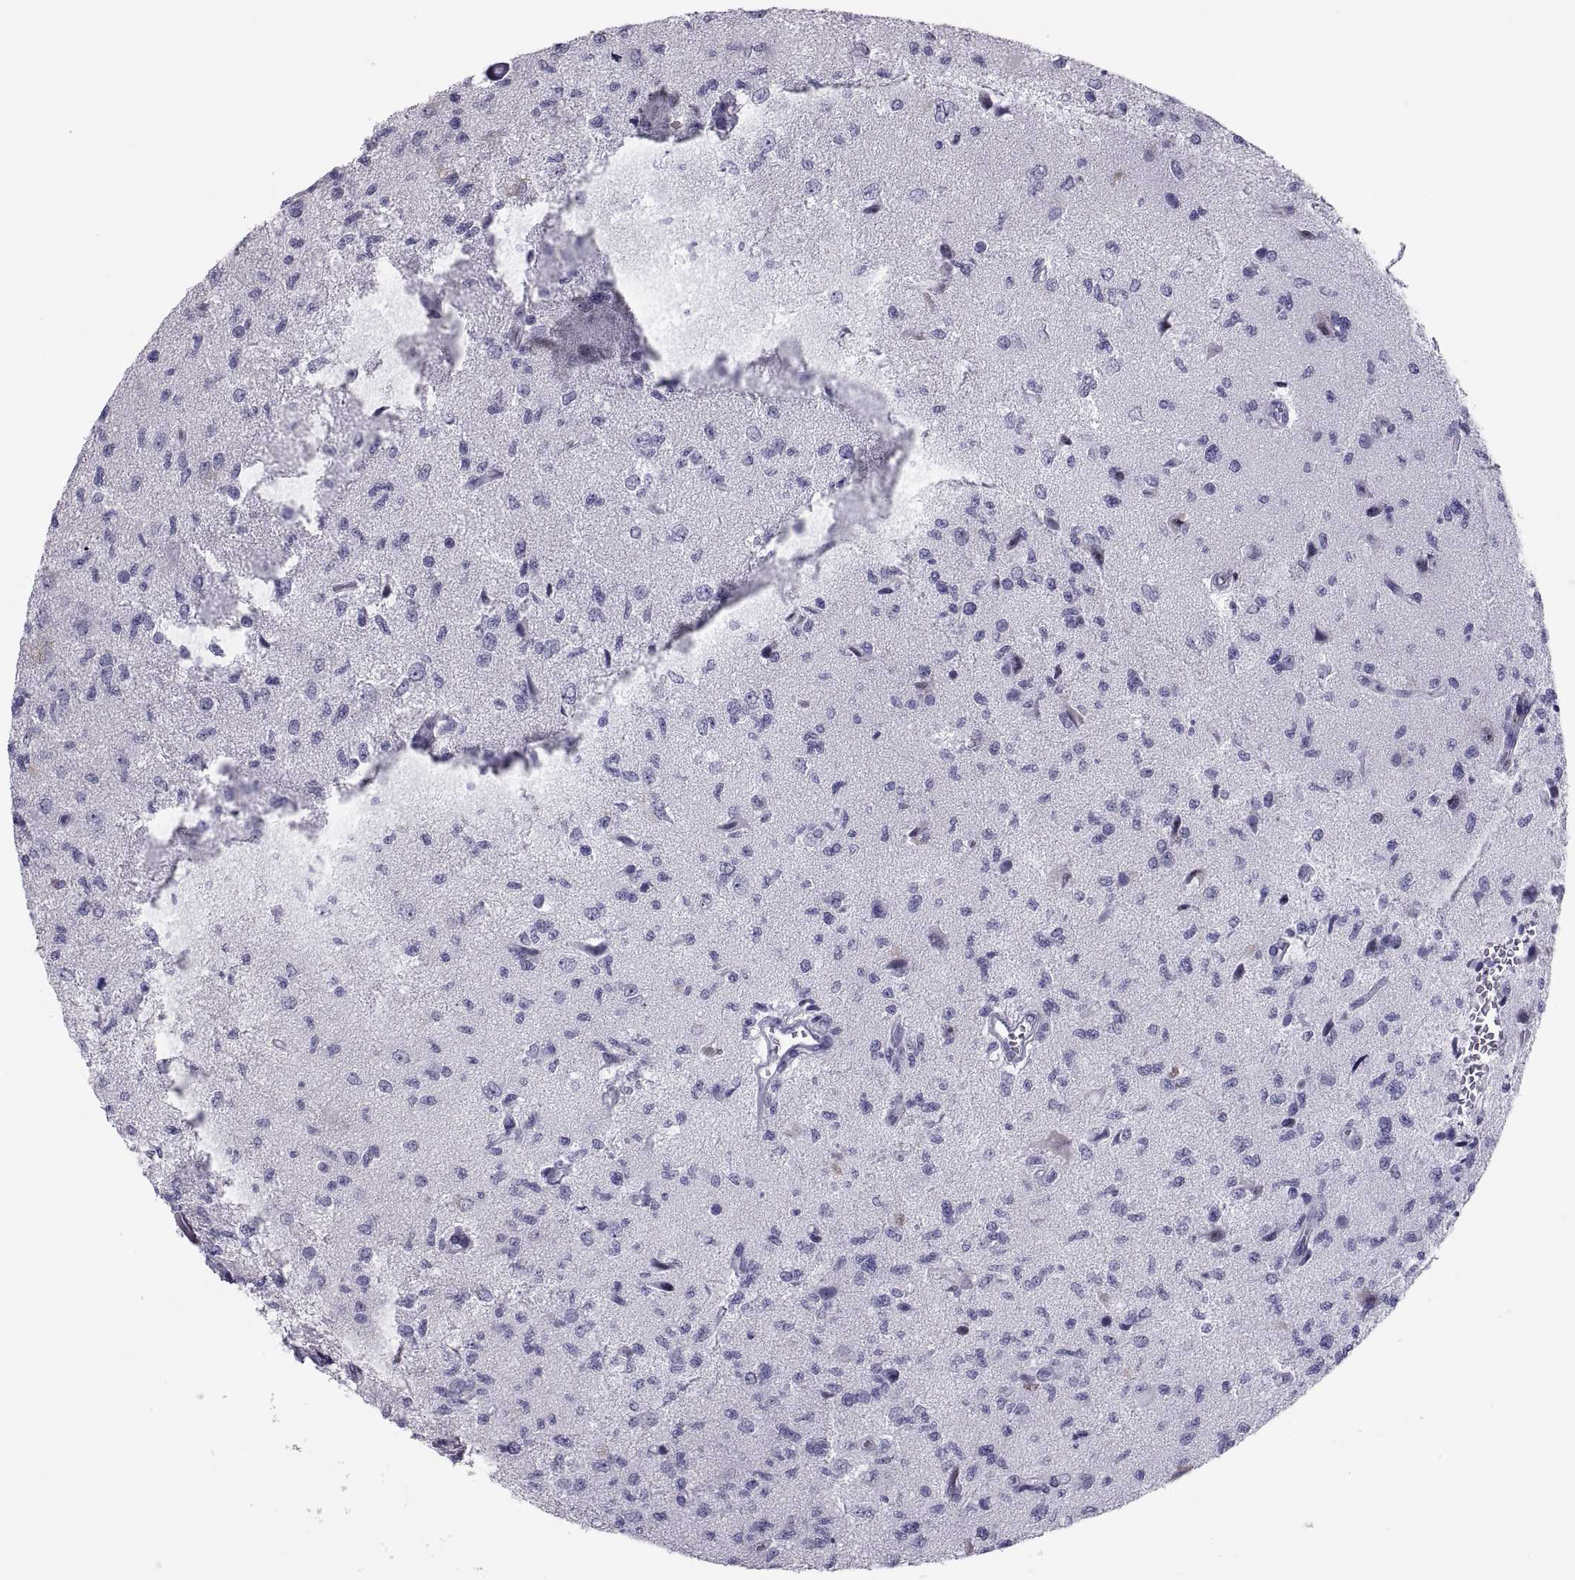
{"staining": {"intensity": "negative", "quantity": "none", "location": "none"}, "tissue": "glioma", "cell_type": "Tumor cells", "image_type": "cancer", "snomed": [{"axis": "morphology", "description": "Glioma, malignant, High grade"}, {"axis": "topography", "description": "Brain"}], "caption": "IHC histopathology image of human malignant glioma (high-grade) stained for a protein (brown), which shows no positivity in tumor cells.", "gene": "CRISP1", "patient": {"sex": "male", "age": 56}}